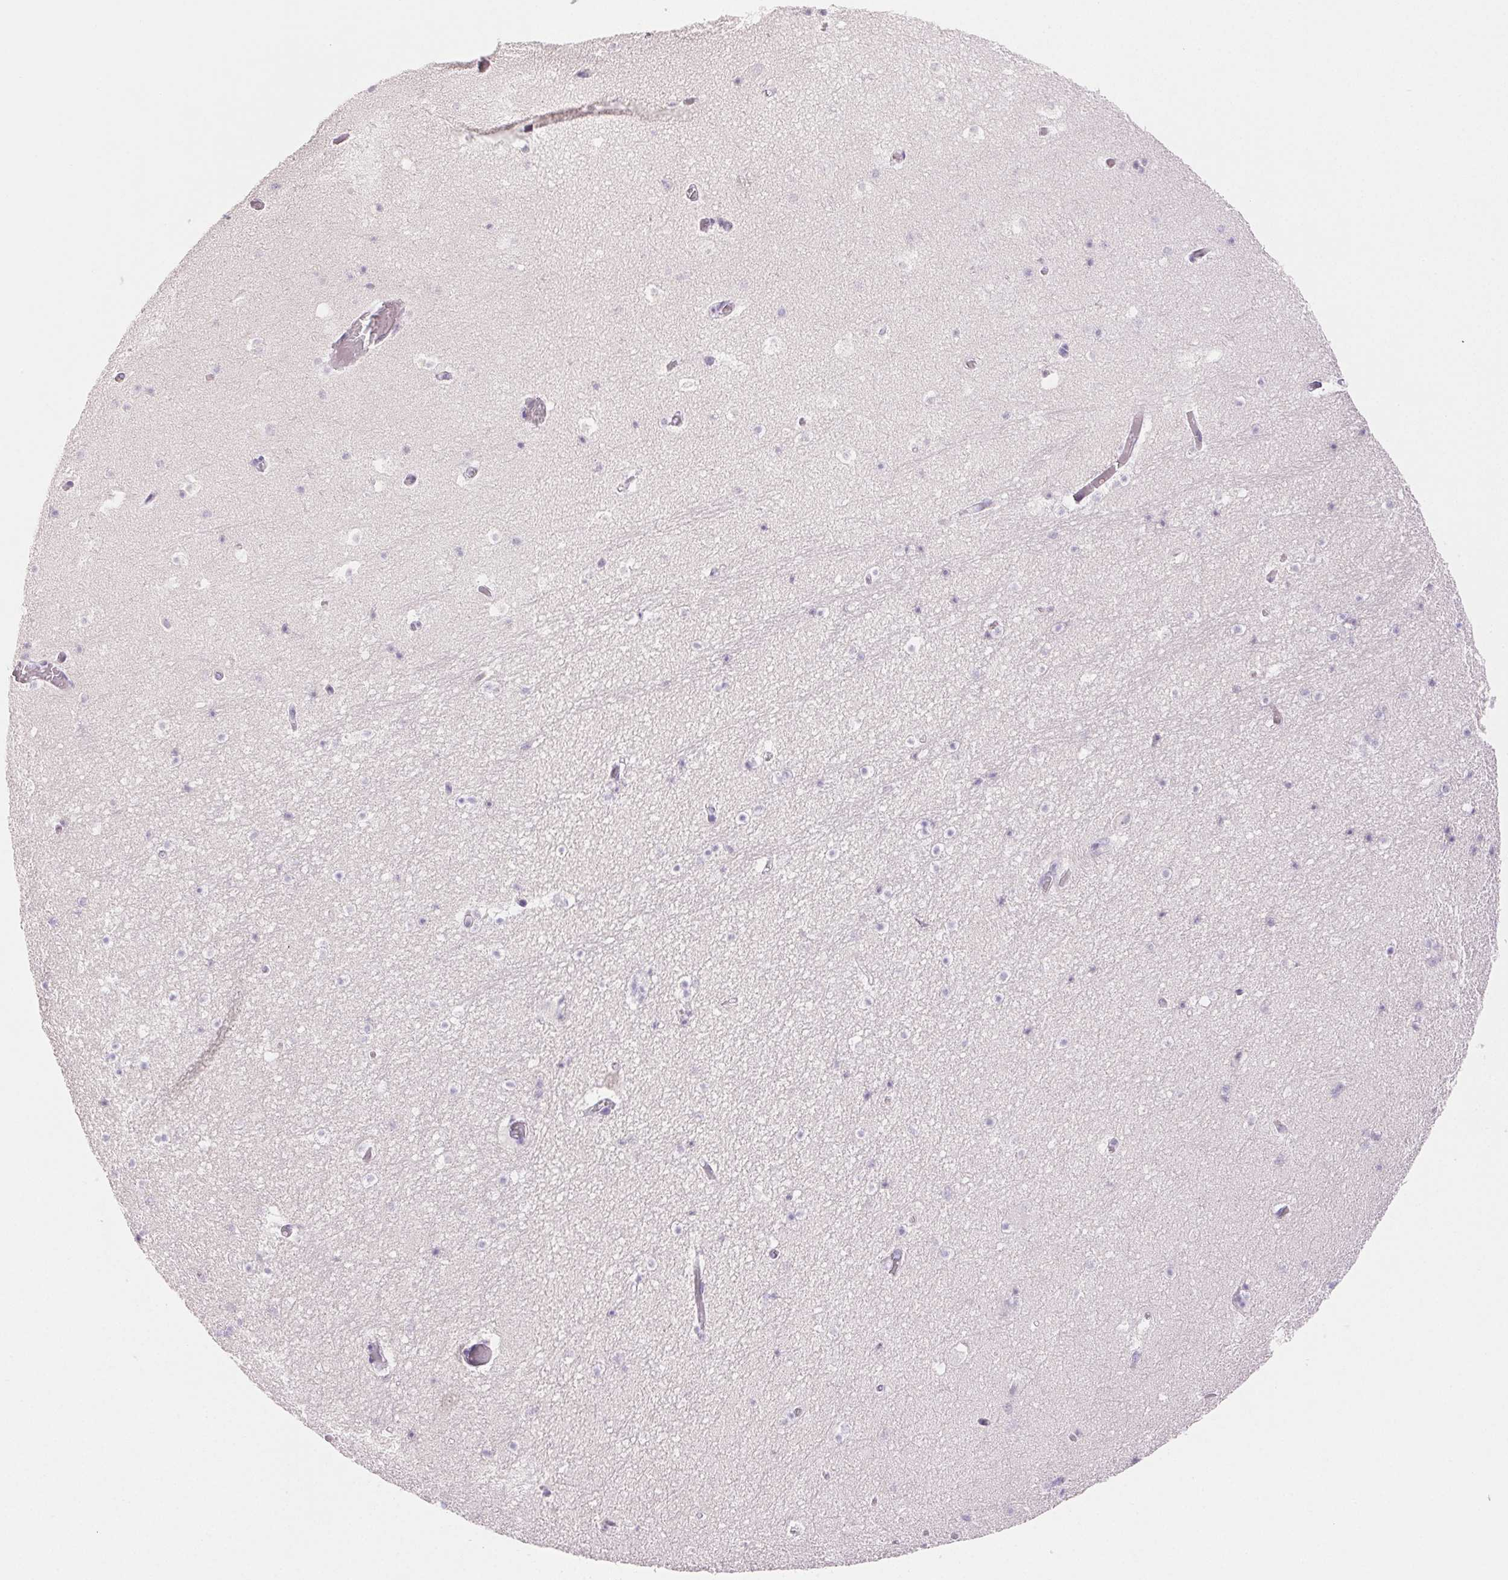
{"staining": {"intensity": "negative", "quantity": "none", "location": "none"}, "tissue": "hippocampus", "cell_type": "Glial cells", "image_type": "normal", "snomed": [{"axis": "morphology", "description": "Normal tissue, NOS"}, {"axis": "topography", "description": "Hippocampus"}], "caption": "Immunohistochemical staining of normal human hippocampus displays no significant positivity in glial cells.", "gene": "BPIFB2", "patient": {"sex": "male", "age": 26}}